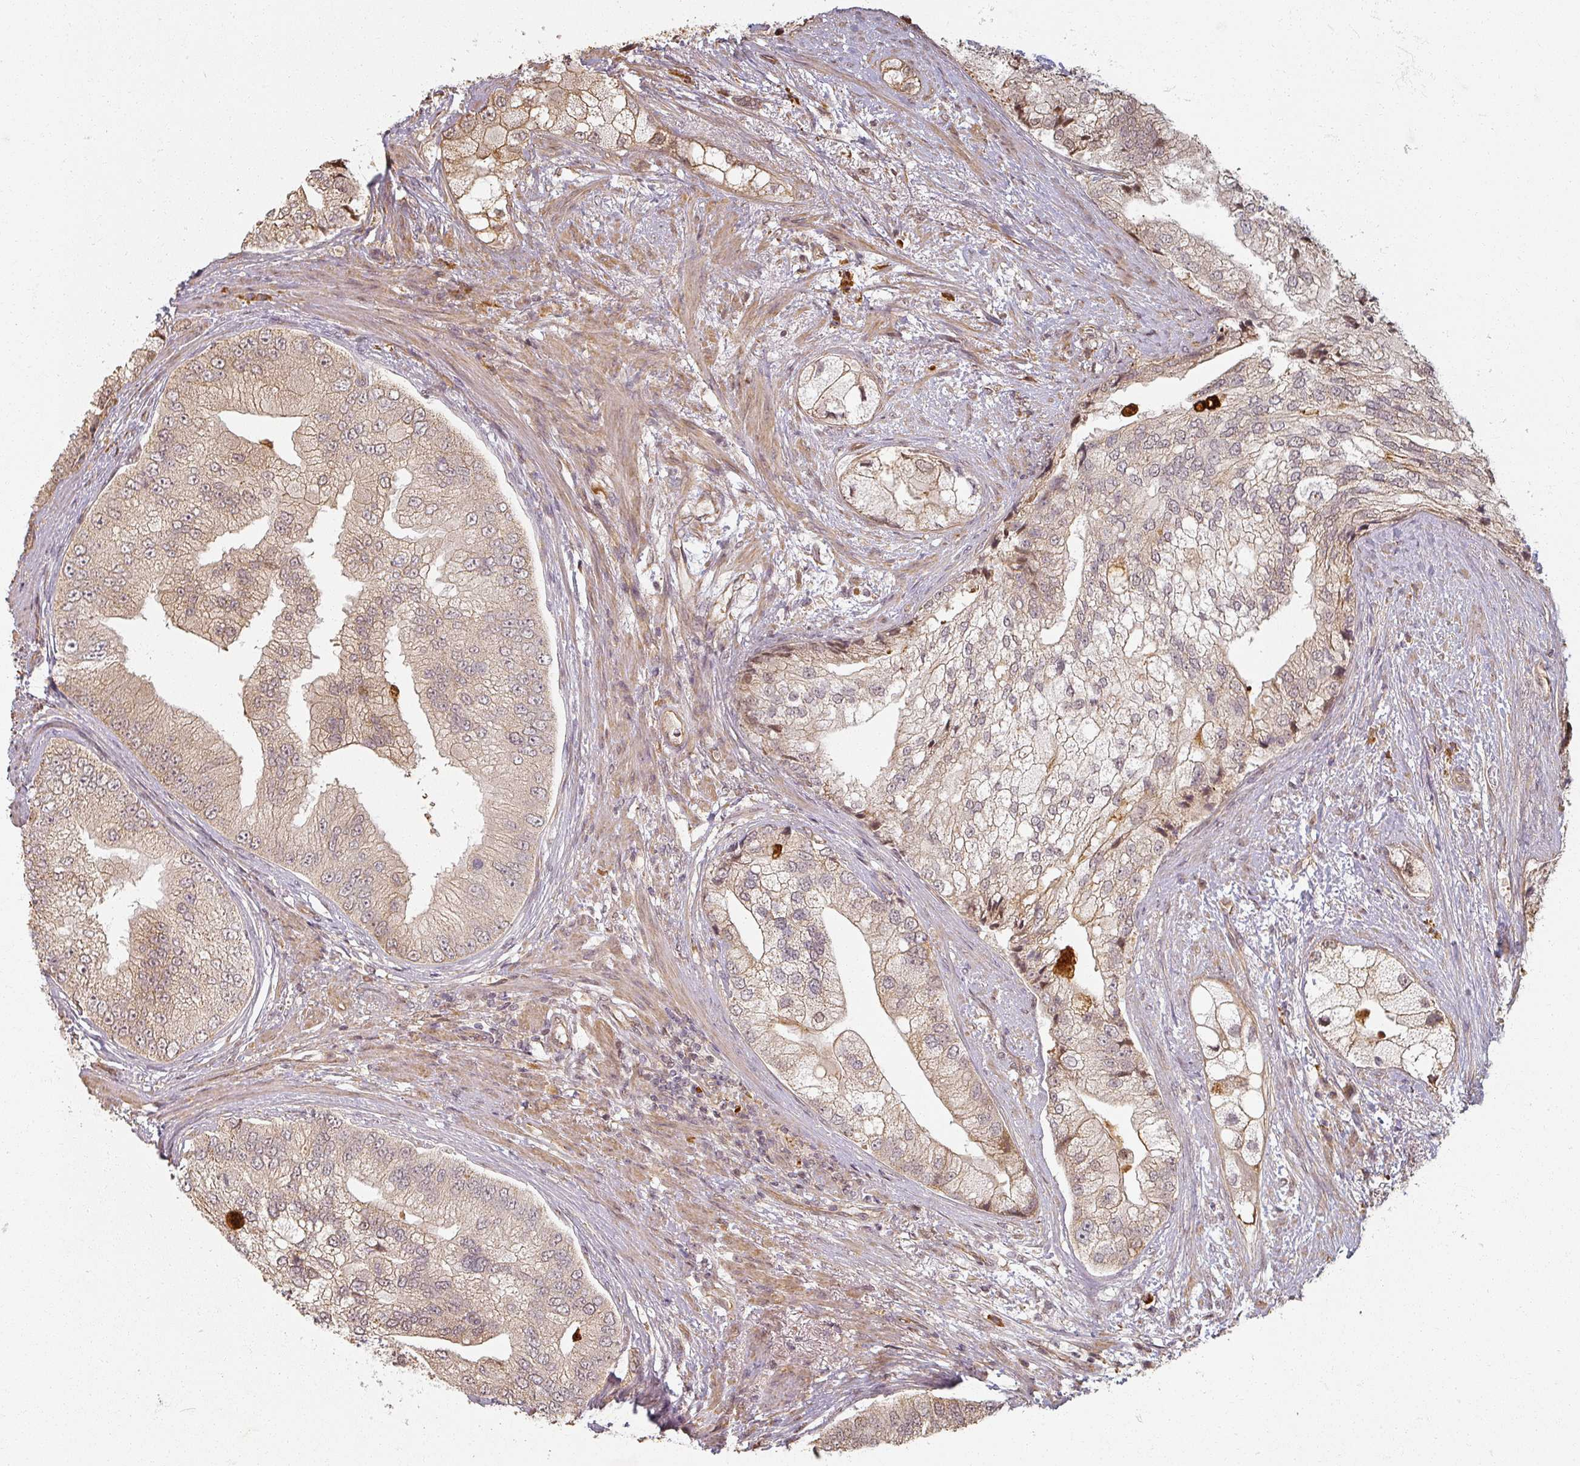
{"staining": {"intensity": "weak", "quantity": ">75%", "location": "cytoplasmic/membranous,nuclear"}, "tissue": "prostate cancer", "cell_type": "Tumor cells", "image_type": "cancer", "snomed": [{"axis": "morphology", "description": "Adenocarcinoma, High grade"}, {"axis": "topography", "description": "Prostate"}], "caption": "A micrograph showing weak cytoplasmic/membranous and nuclear positivity in approximately >75% of tumor cells in prostate cancer (high-grade adenocarcinoma), as visualized by brown immunohistochemical staining.", "gene": "MED19", "patient": {"sex": "male", "age": 70}}